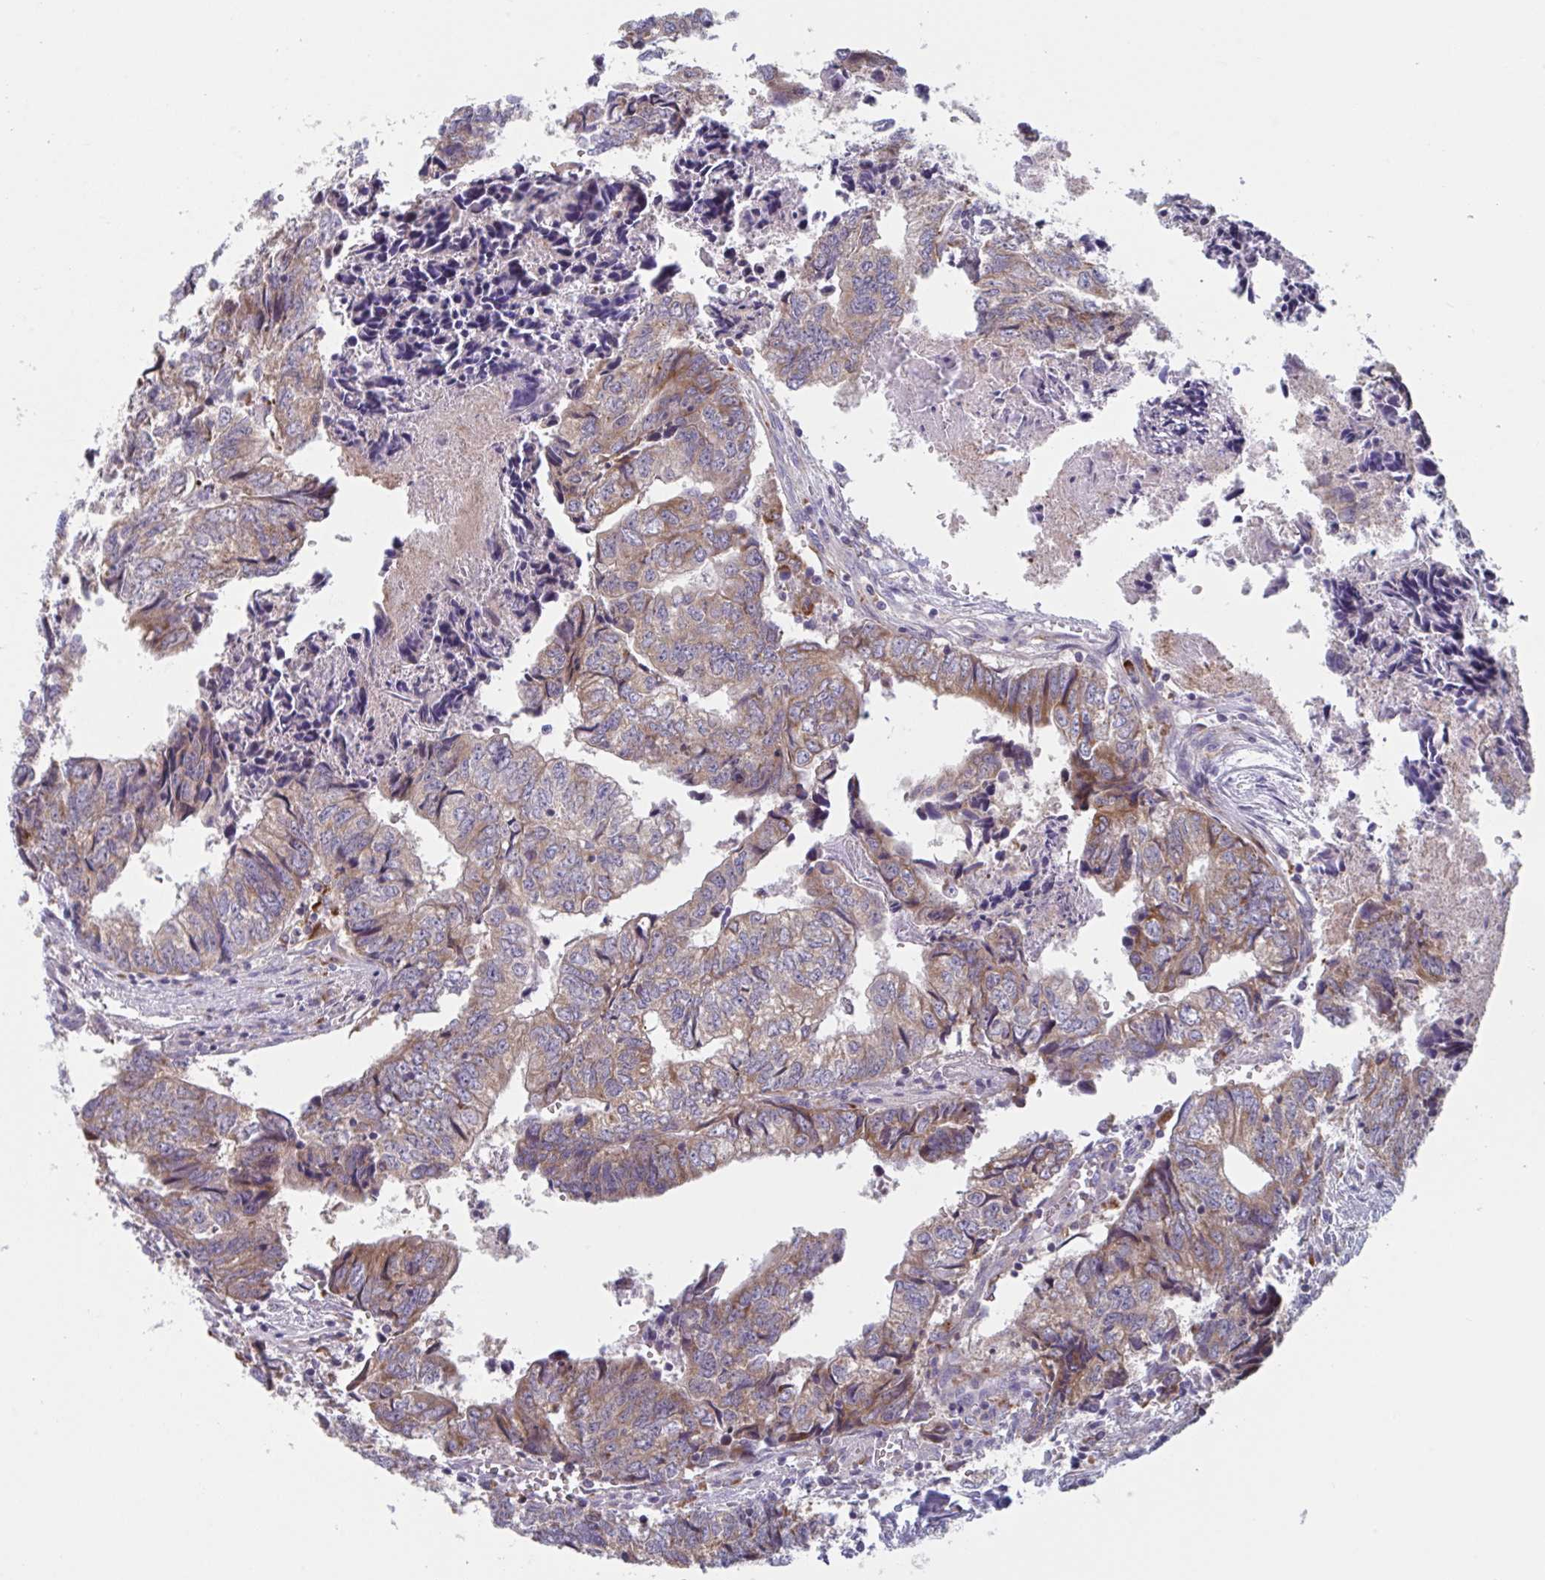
{"staining": {"intensity": "moderate", "quantity": "25%-75%", "location": "cytoplasmic/membranous"}, "tissue": "colorectal cancer", "cell_type": "Tumor cells", "image_type": "cancer", "snomed": [{"axis": "morphology", "description": "Adenocarcinoma, NOS"}, {"axis": "topography", "description": "Colon"}], "caption": "This image reveals IHC staining of colorectal cancer, with medium moderate cytoplasmic/membranous expression in about 25%-75% of tumor cells.", "gene": "NIPSNAP1", "patient": {"sex": "male", "age": 86}}